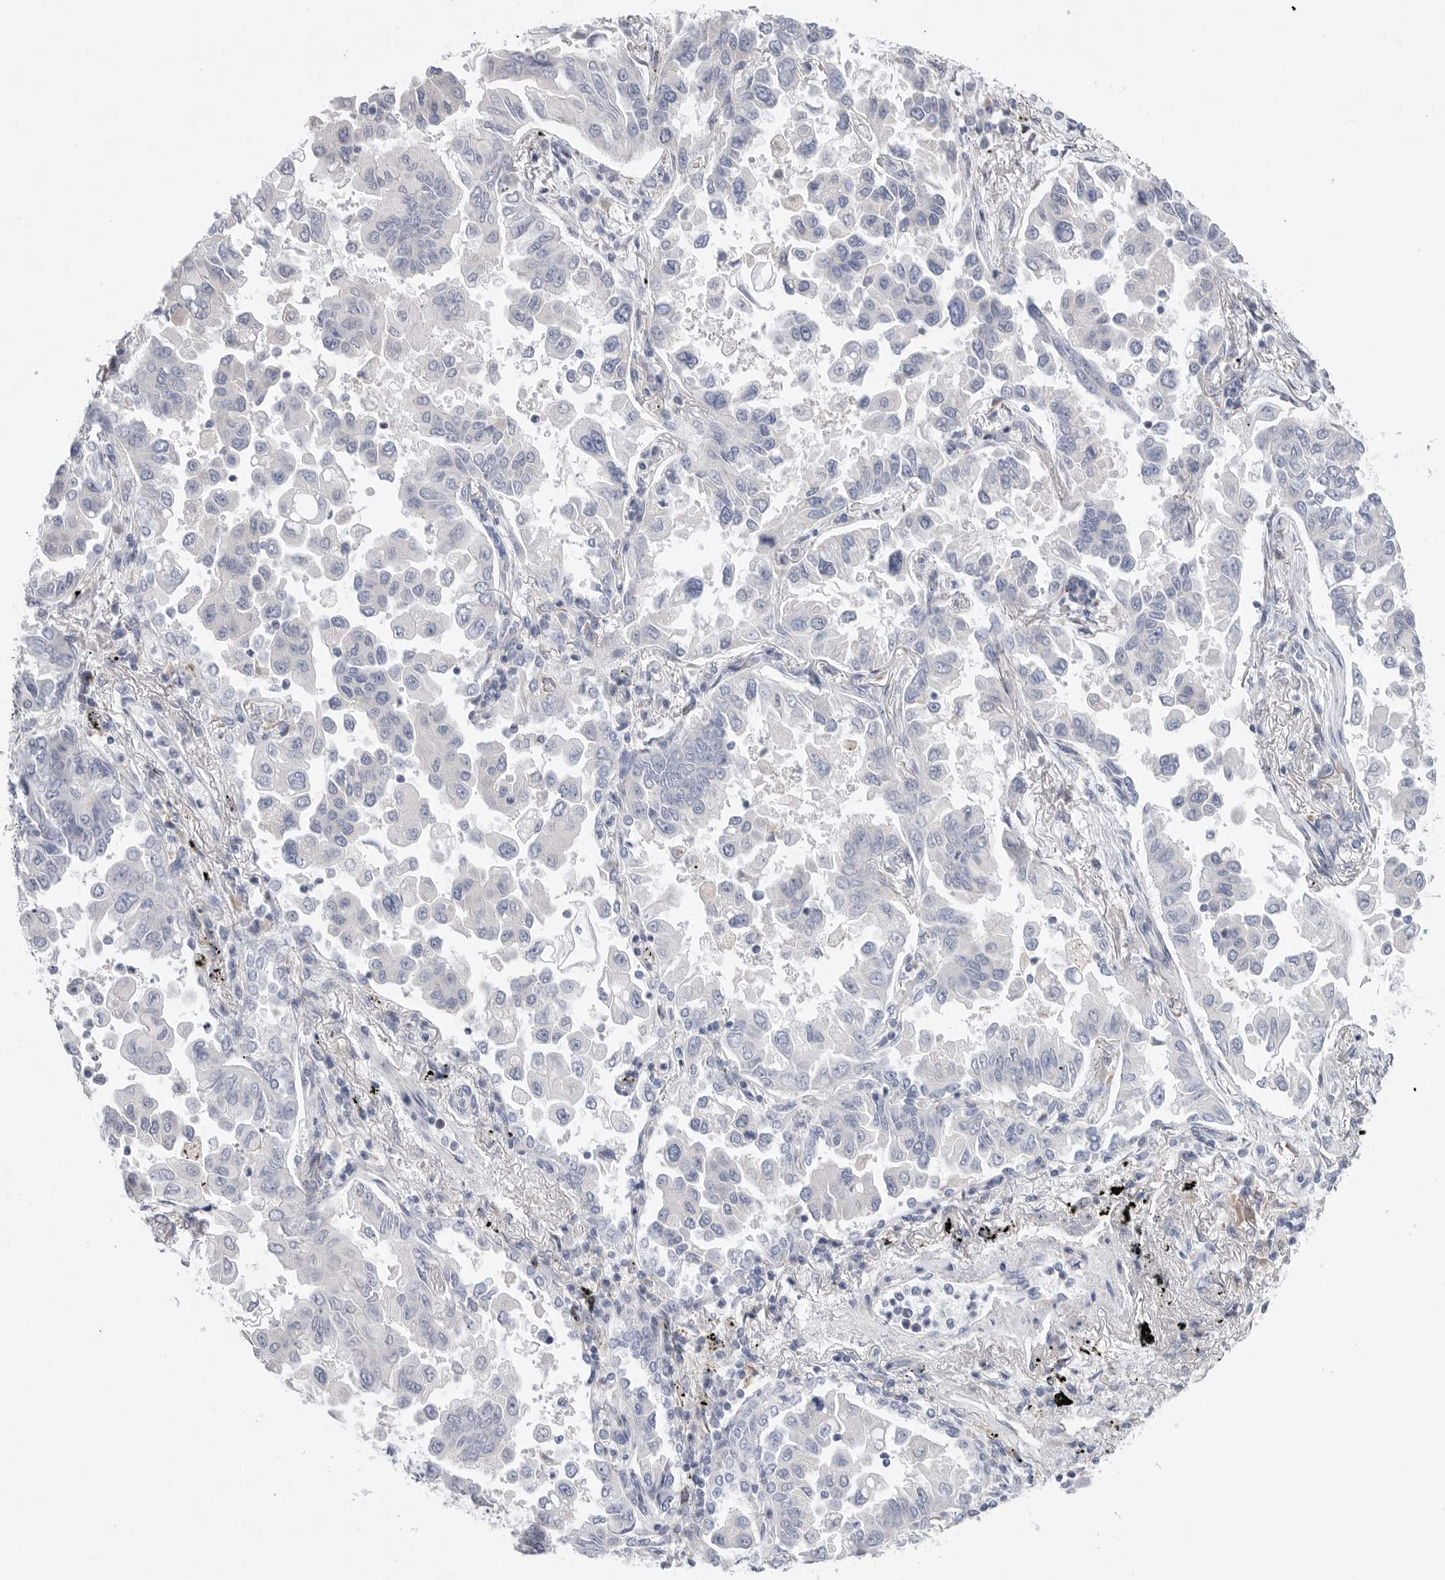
{"staining": {"intensity": "negative", "quantity": "none", "location": "none"}, "tissue": "lung cancer", "cell_type": "Tumor cells", "image_type": "cancer", "snomed": [{"axis": "morphology", "description": "Adenocarcinoma, NOS"}, {"axis": "topography", "description": "Lung"}], "caption": "An image of lung adenocarcinoma stained for a protein exhibits no brown staining in tumor cells.", "gene": "CAMK2B", "patient": {"sex": "female", "age": 67}}